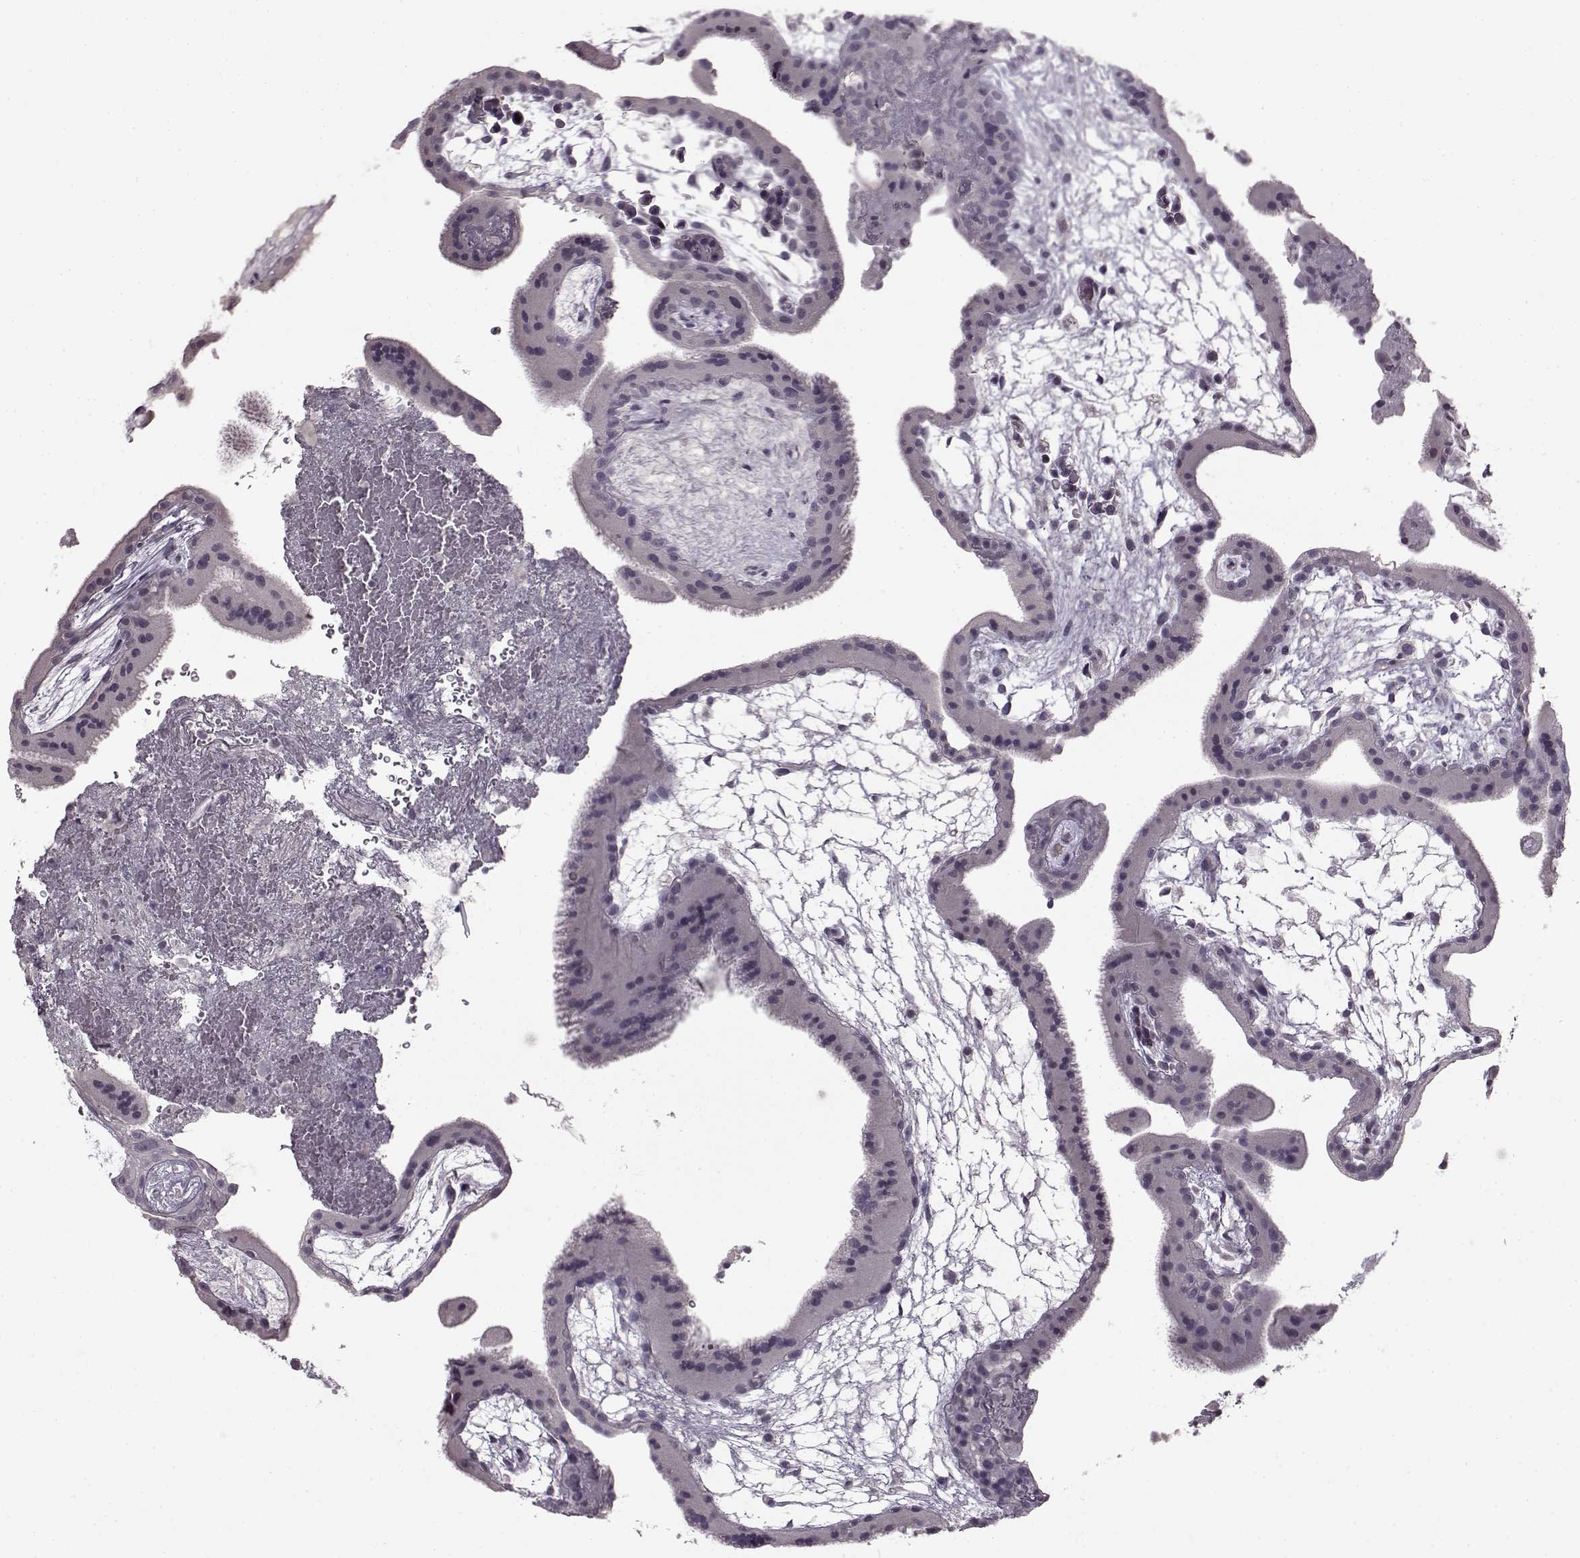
{"staining": {"intensity": "negative", "quantity": "none", "location": "none"}, "tissue": "placenta", "cell_type": "Decidual cells", "image_type": "normal", "snomed": [{"axis": "morphology", "description": "Normal tissue, NOS"}, {"axis": "topography", "description": "Placenta"}], "caption": "Human placenta stained for a protein using immunohistochemistry demonstrates no expression in decidual cells.", "gene": "LHB", "patient": {"sex": "female", "age": 19}}